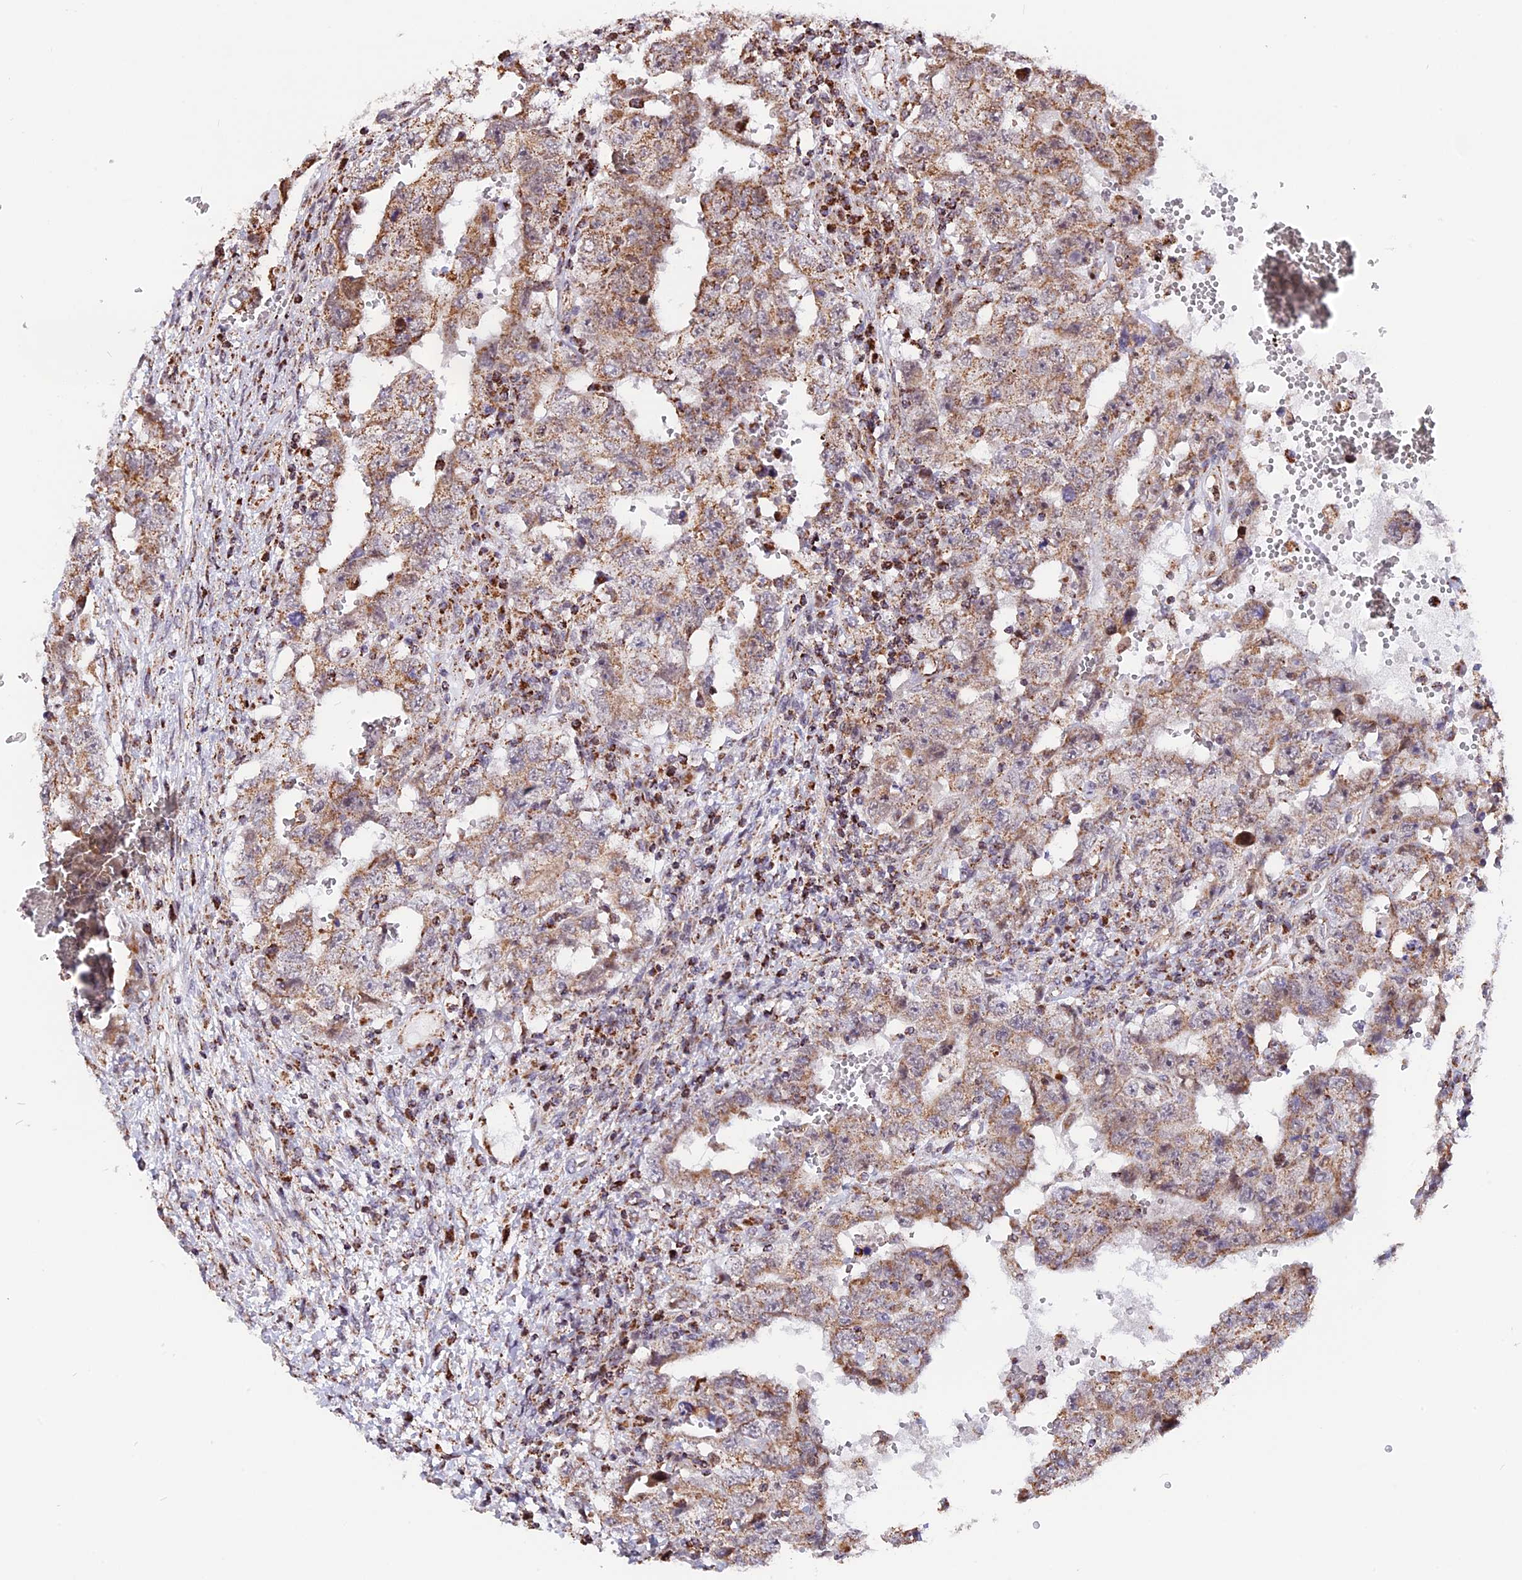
{"staining": {"intensity": "moderate", "quantity": ">75%", "location": "cytoplasmic/membranous"}, "tissue": "testis cancer", "cell_type": "Tumor cells", "image_type": "cancer", "snomed": [{"axis": "morphology", "description": "Carcinoma, Embryonal, NOS"}, {"axis": "topography", "description": "Testis"}], "caption": "Moderate cytoplasmic/membranous positivity is present in approximately >75% of tumor cells in testis embryonal carcinoma. (IHC, brightfield microscopy, high magnification).", "gene": "FAM174C", "patient": {"sex": "male", "age": 26}}